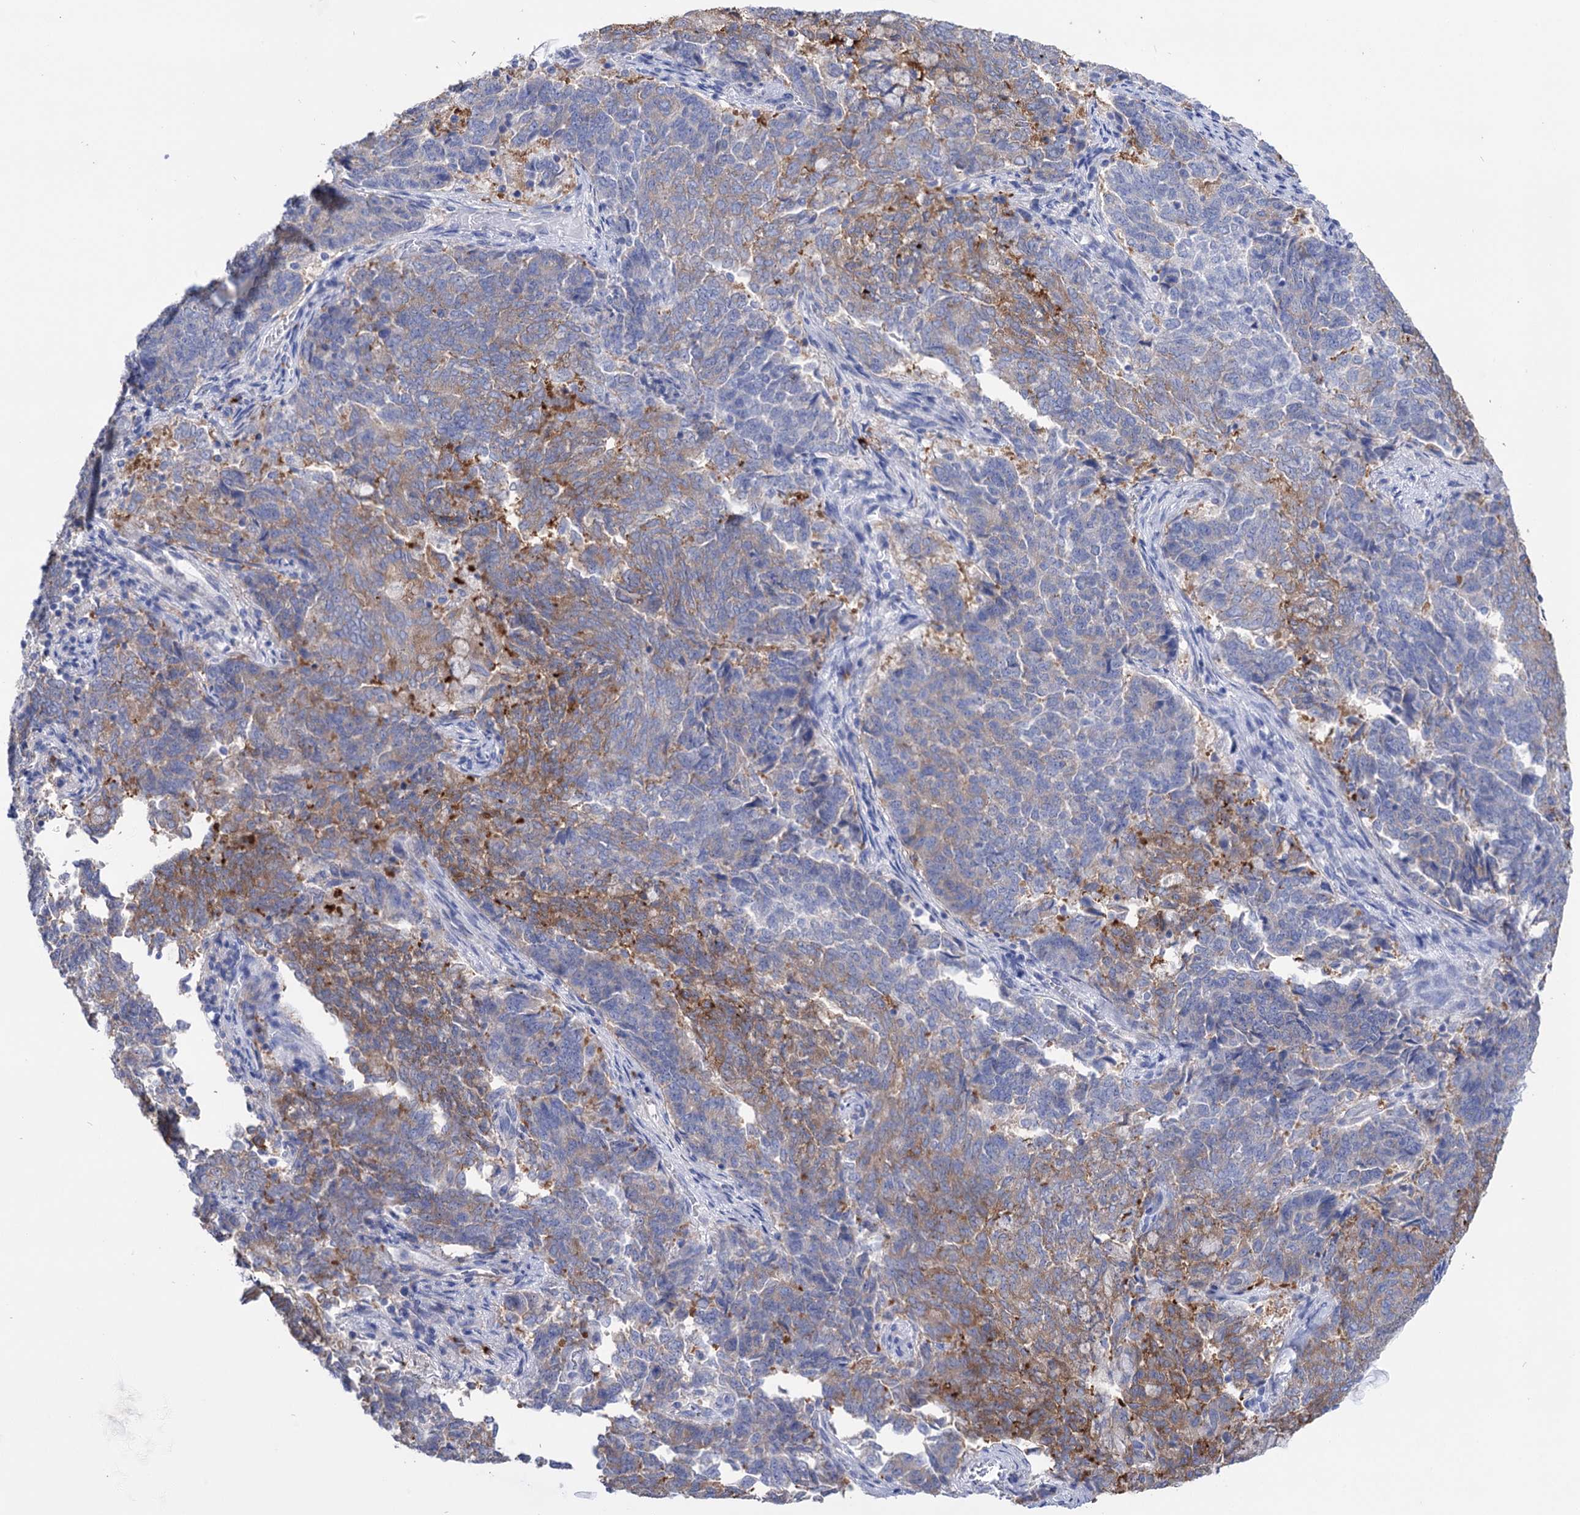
{"staining": {"intensity": "moderate", "quantity": "<25%", "location": "cytoplasmic/membranous"}, "tissue": "endometrial cancer", "cell_type": "Tumor cells", "image_type": "cancer", "snomed": [{"axis": "morphology", "description": "Adenocarcinoma, NOS"}, {"axis": "topography", "description": "Endometrium"}], "caption": "Immunohistochemistry (IHC) photomicrograph of human endometrial cancer stained for a protein (brown), which shows low levels of moderate cytoplasmic/membranous positivity in about <25% of tumor cells.", "gene": "BBS4", "patient": {"sex": "female", "age": 80}}